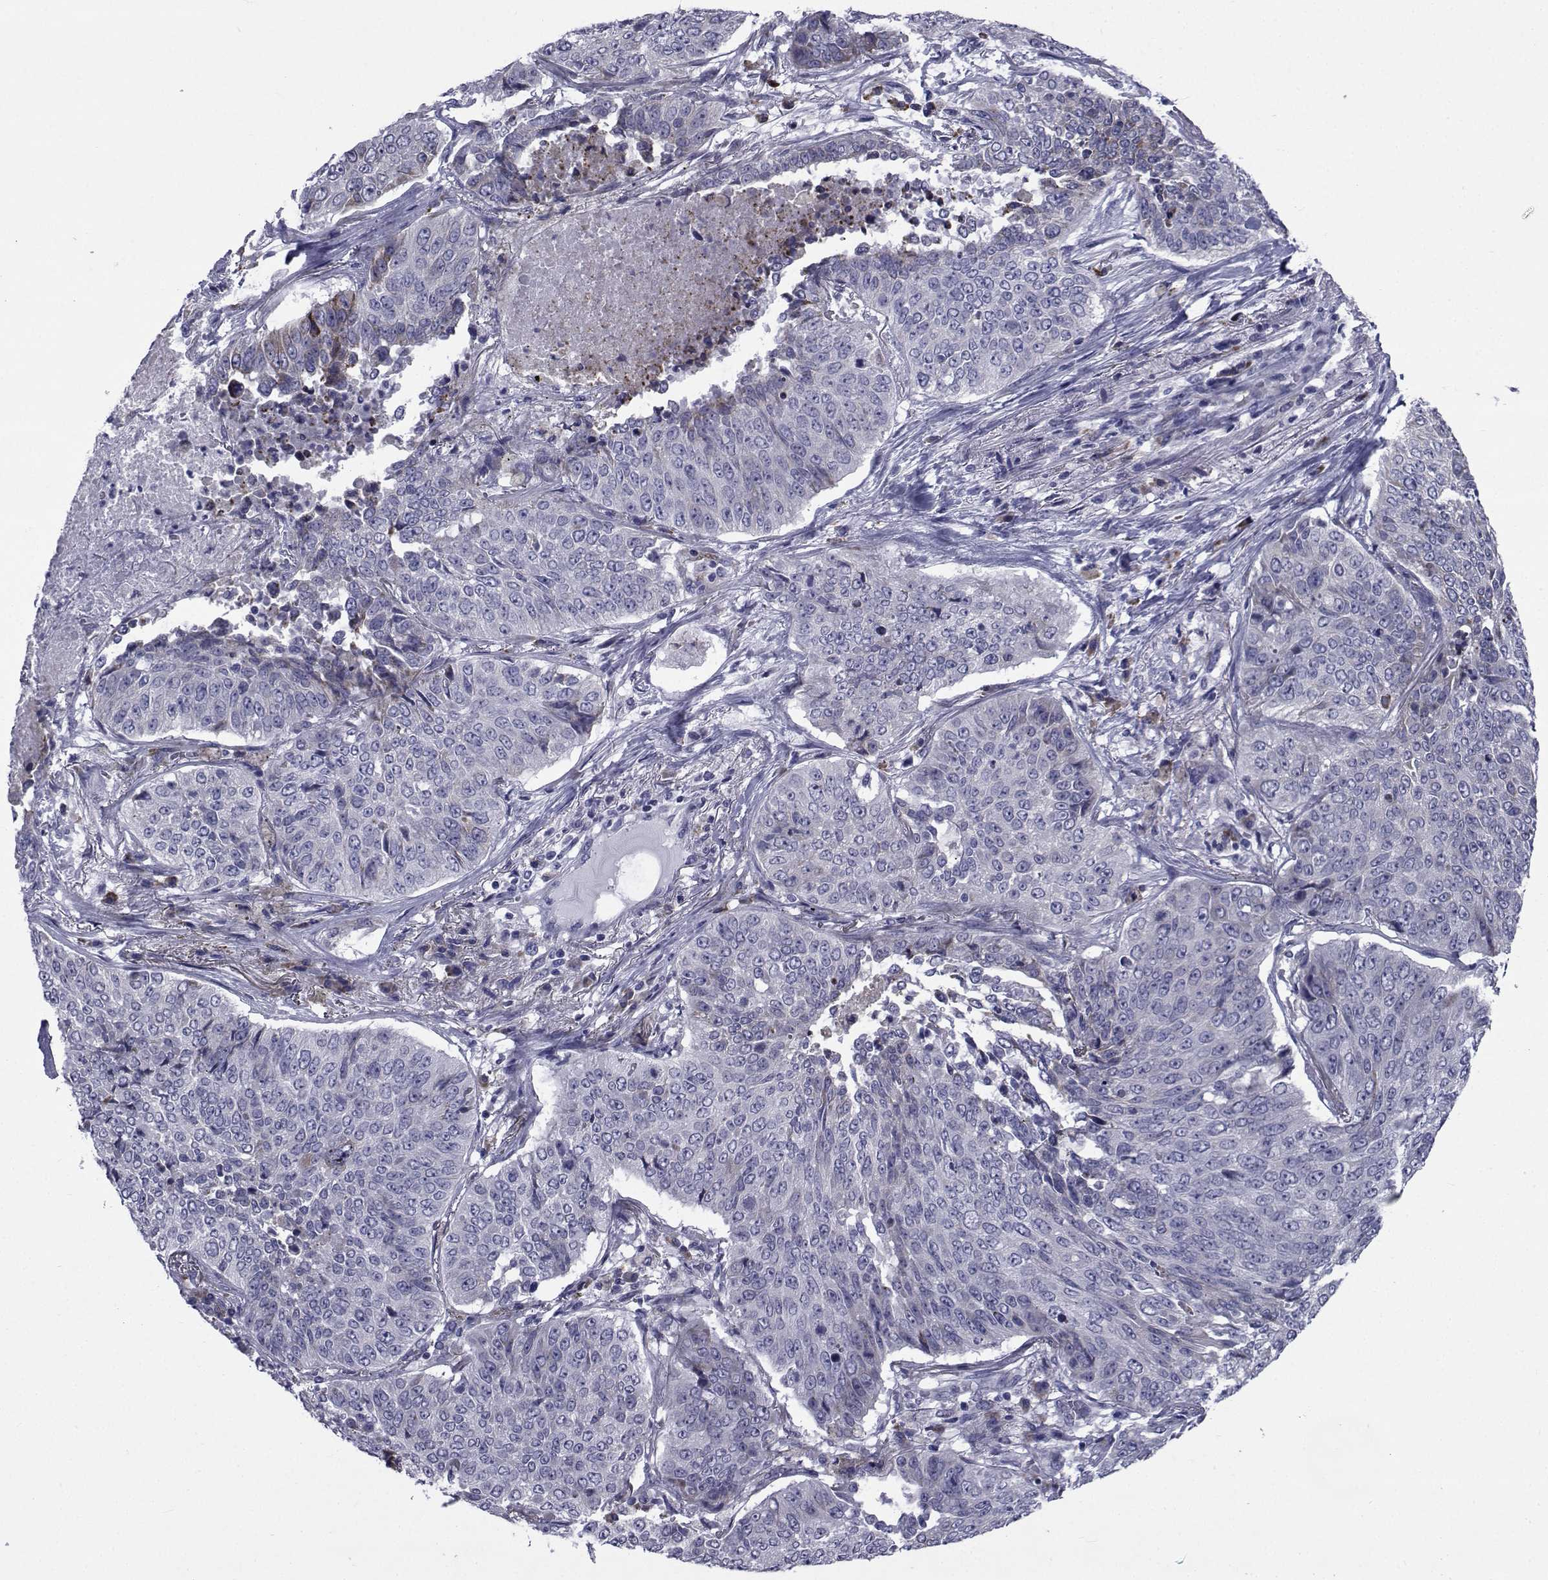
{"staining": {"intensity": "negative", "quantity": "none", "location": "none"}, "tissue": "lung cancer", "cell_type": "Tumor cells", "image_type": "cancer", "snomed": [{"axis": "morphology", "description": "Normal tissue, NOS"}, {"axis": "morphology", "description": "Squamous cell carcinoma, NOS"}, {"axis": "topography", "description": "Bronchus"}, {"axis": "topography", "description": "Lung"}], "caption": "The immunohistochemistry (IHC) micrograph has no significant positivity in tumor cells of lung cancer tissue.", "gene": "ROPN1", "patient": {"sex": "male", "age": 64}}